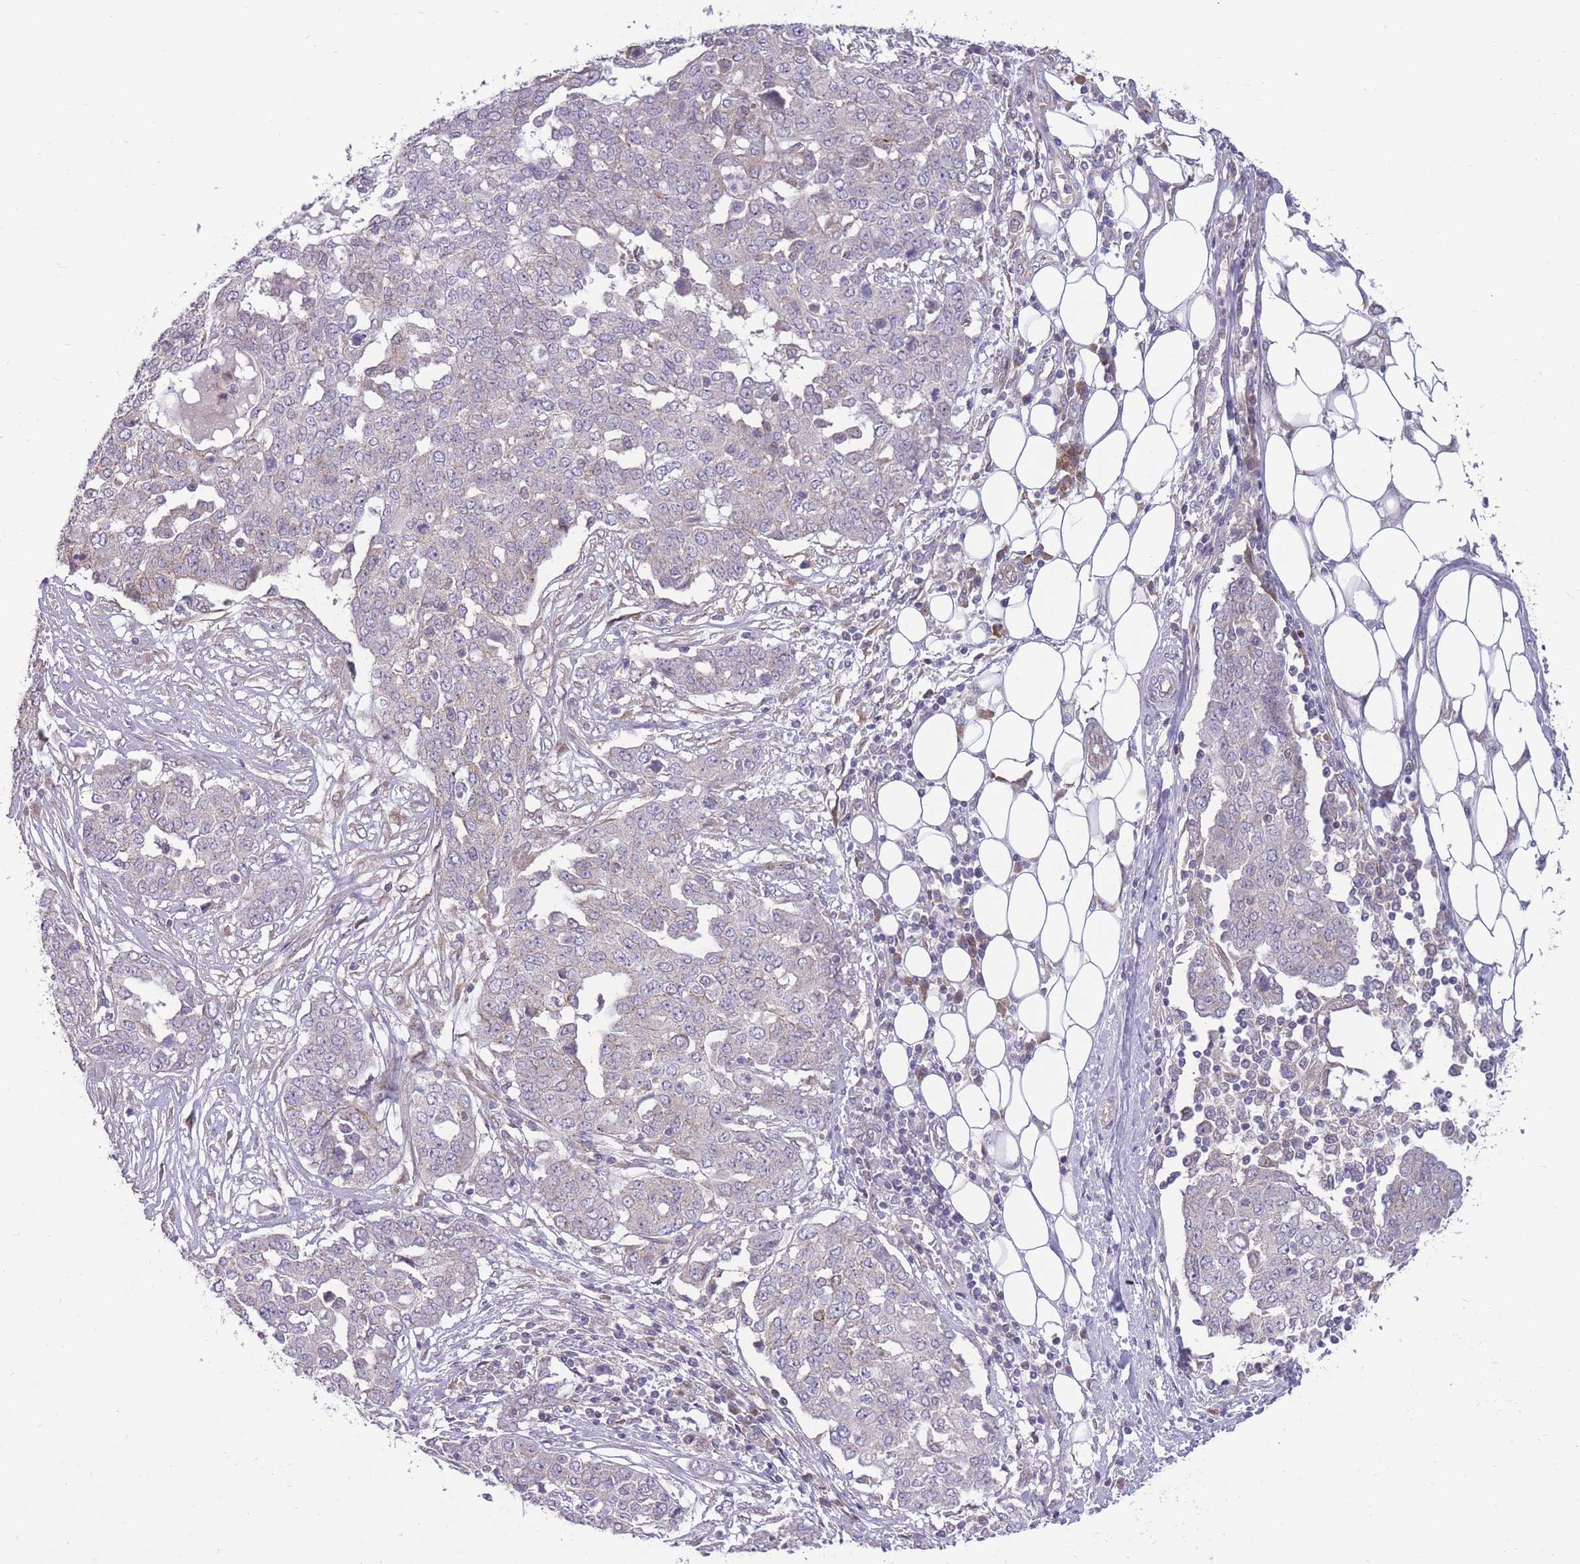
{"staining": {"intensity": "negative", "quantity": "none", "location": "none"}, "tissue": "ovarian cancer", "cell_type": "Tumor cells", "image_type": "cancer", "snomed": [{"axis": "morphology", "description": "Cystadenocarcinoma, serous, NOS"}, {"axis": "topography", "description": "Soft tissue"}, {"axis": "topography", "description": "Ovary"}], "caption": "Tumor cells show no significant protein expression in ovarian cancer (serous cystadenocarcinoma).", "gene": "RIC8A", "patient": {"sex": "female", "age": 57}}